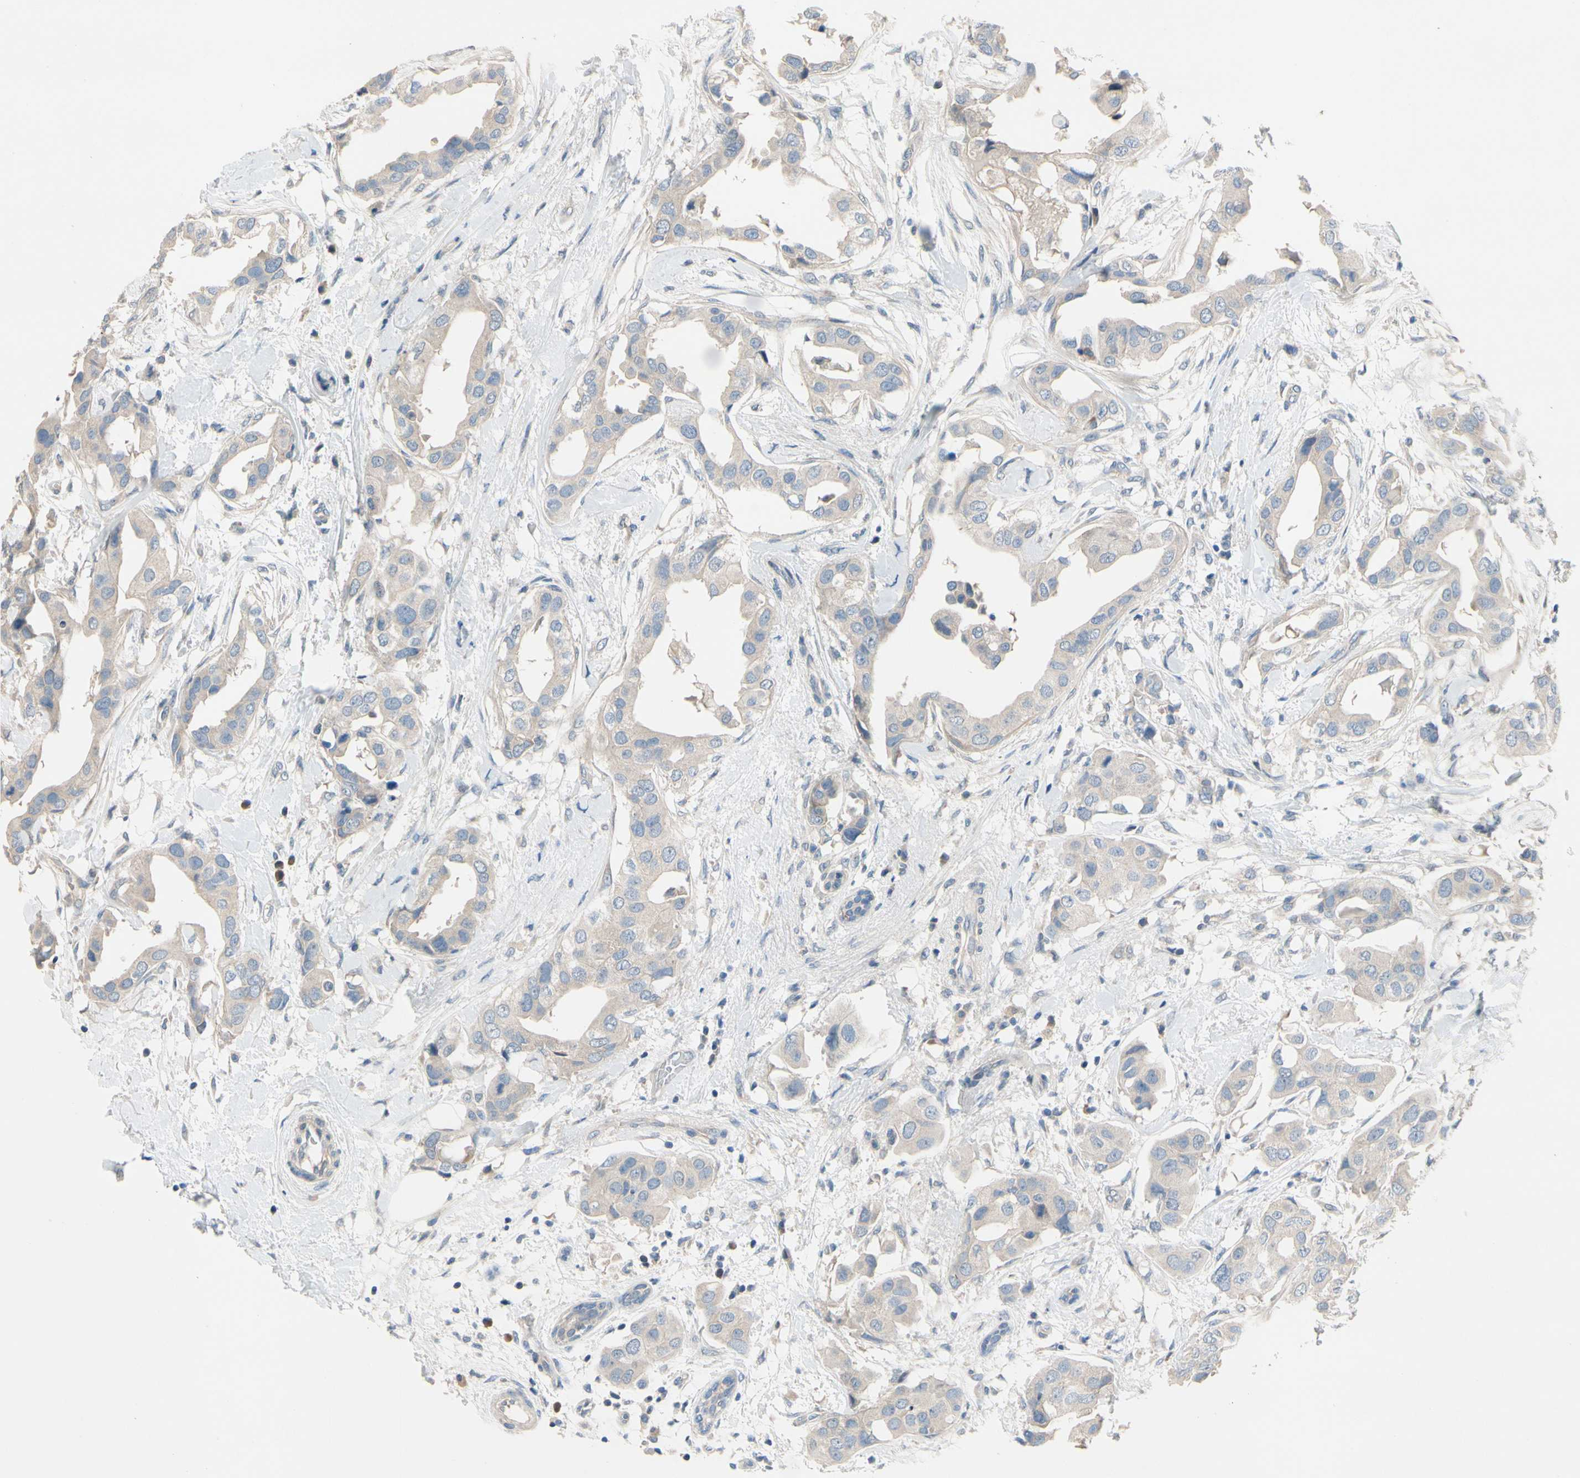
{"staining": {"intensity": "weak", "quantity": ">75%", "location": "cytoplasmic/membranous"}, "tissue": "breast cancer", "cell_type": "Tumor cells", "image_type": "cancer", "snomed": [{"axis": "morphology", "description": "Duct carcinoma"}, {"axis": "topography", "description": "Breast"}], "caption": "DAB (3,3'-diaminobenzidine) immunohistochemical staining of intraductal carcinoma (breast) displays weak cytoplasmic/membranous protein expression in approximately >75% of tumor cells.", "gene": "SIGLEC5", "patient": {"sex": "female", "age": 40}}